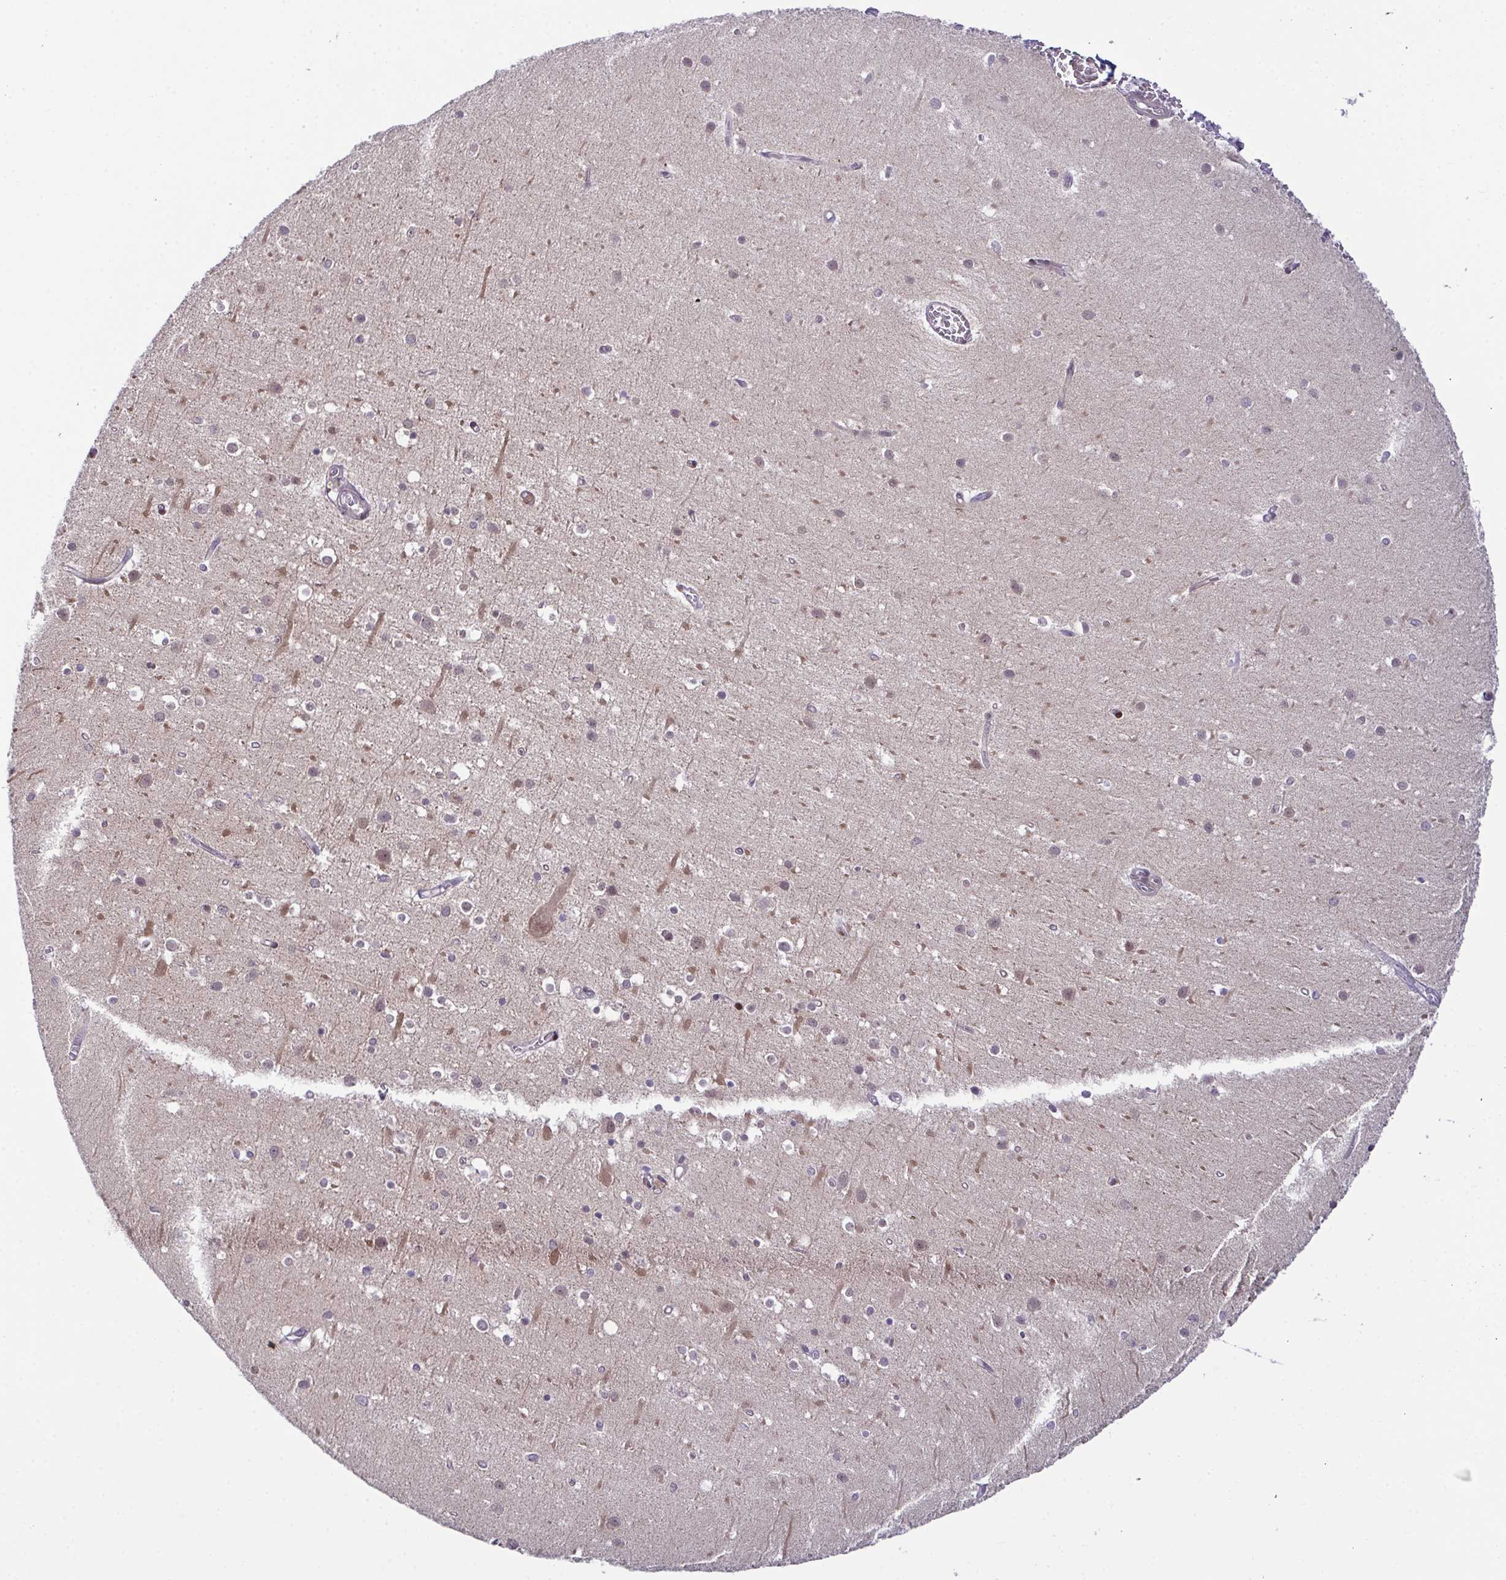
{"staining": {"intensity": "negative", "quantity": "none", "location": "none"}, "tissue": "cerebellum", "cell_type": "Cells in granular layer", "image_type": "normal", "snomed": [{"axis": "morphology", "description": "Normal tissue, NOS"}, {"axis": "topography", "description": "Cerebellum"}], "caption": "The immunohistochemistry (IHC) image has no significant expression in cells in granular layer of cerebellum. The staining was performed using DAB to visualize the protein expression in brown, while the nuclei were stained in blue with hematoxylin (Magnification: 20x).", "gene": "DNAJB1", "patient": {"sex": "male", "age": 54}}